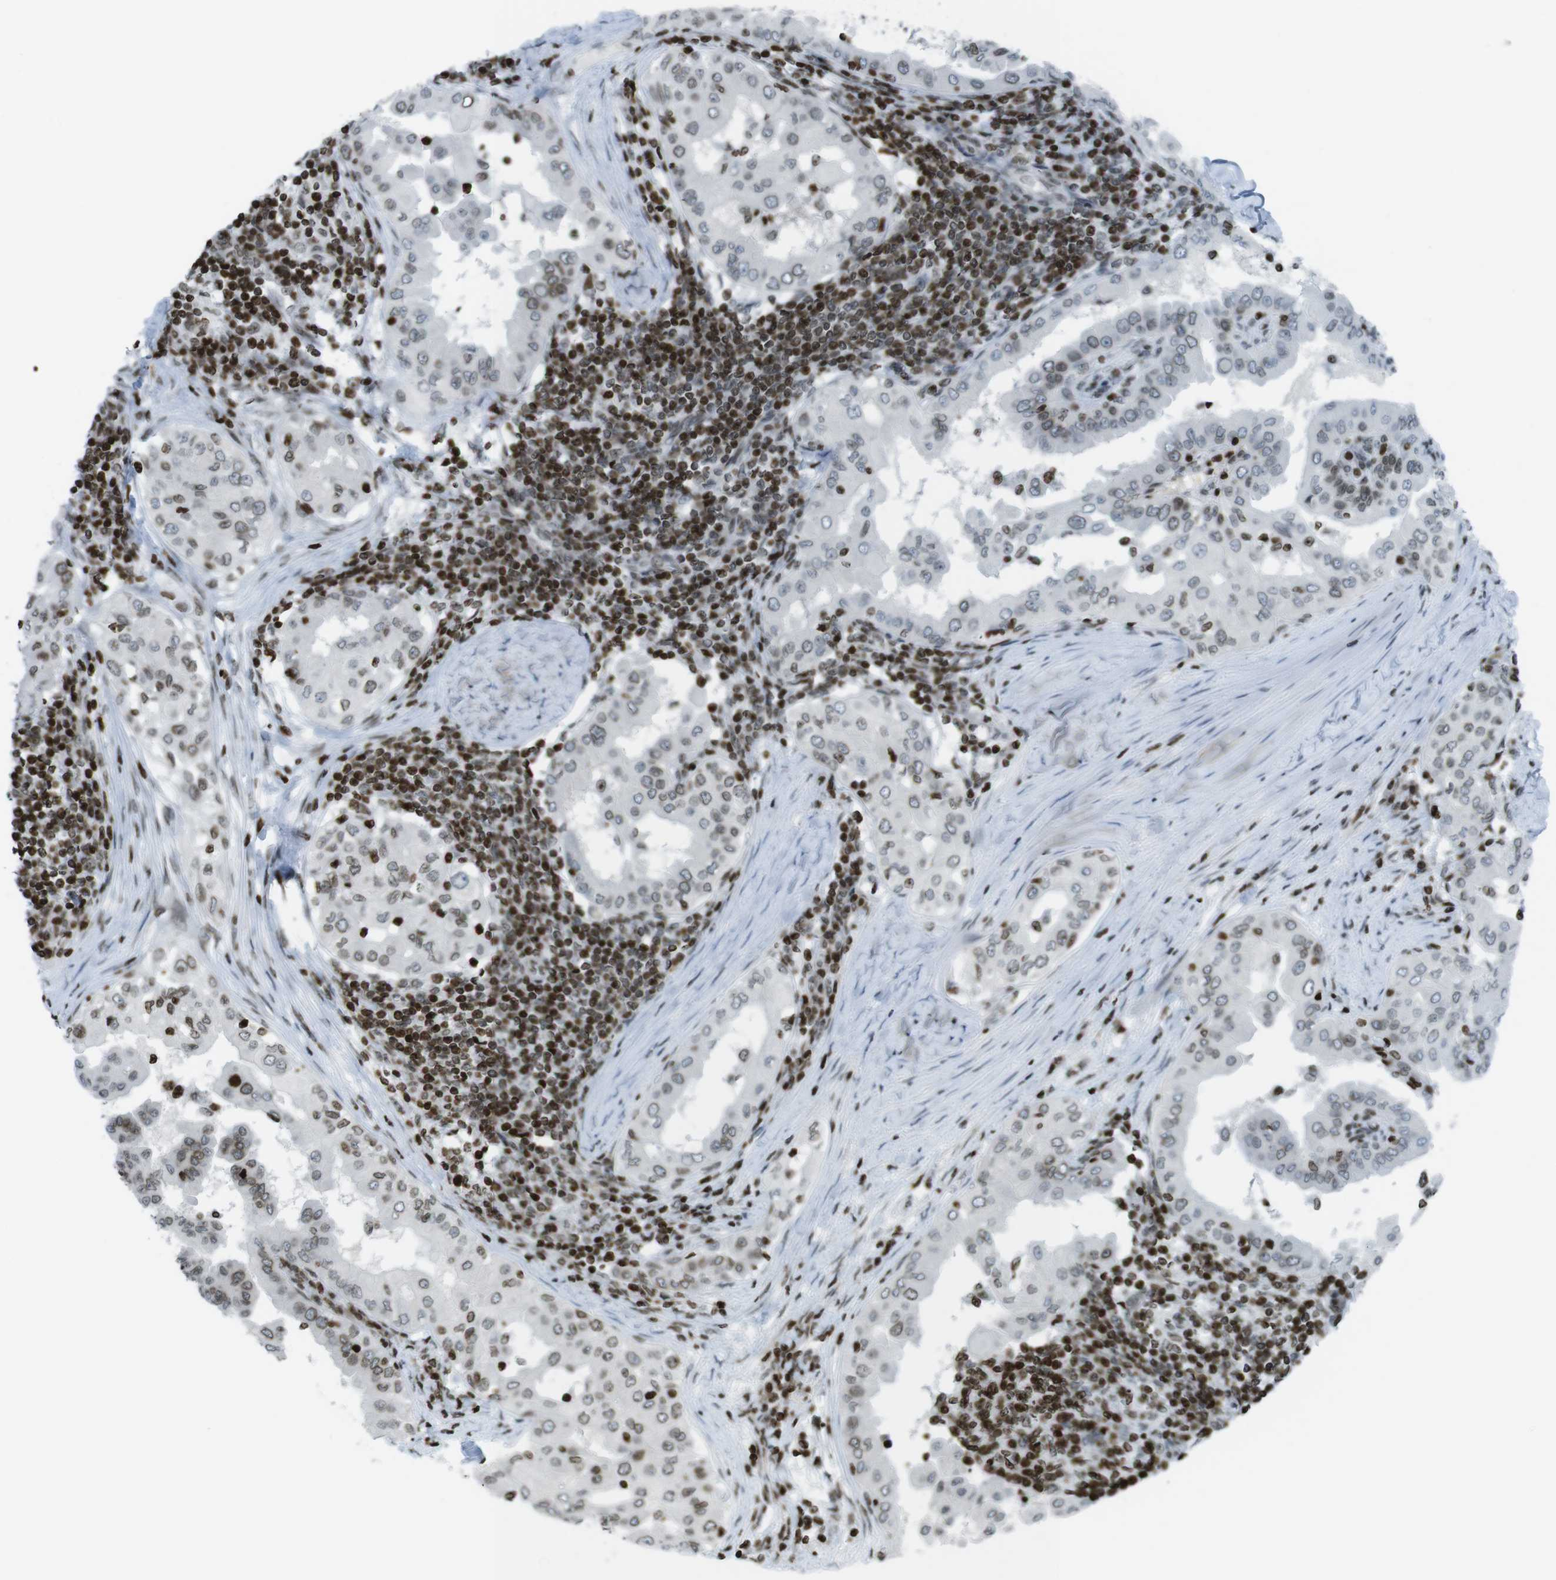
{"staining": {"intensity": "weak", "quantity": "25%-75%", "location": "nuclear"}, "tissue": "thyroid cancer", "cell_type": "Tumor cells", "image_type": "cancer", "snomed": [{"axis": "morphology", "description": "Papillary adenocarcinoma, NOS"}, {"axis": "topography", "description": "Thyroid gland"}], "caption": "Protein staining displays weak nuclear expression in approximately 25%-75% of tumor cells in thyroid cancer (papillary adenocarcinoma).", "gene": "H2AC8", "patient": {"sex": "male", "age": 33}}